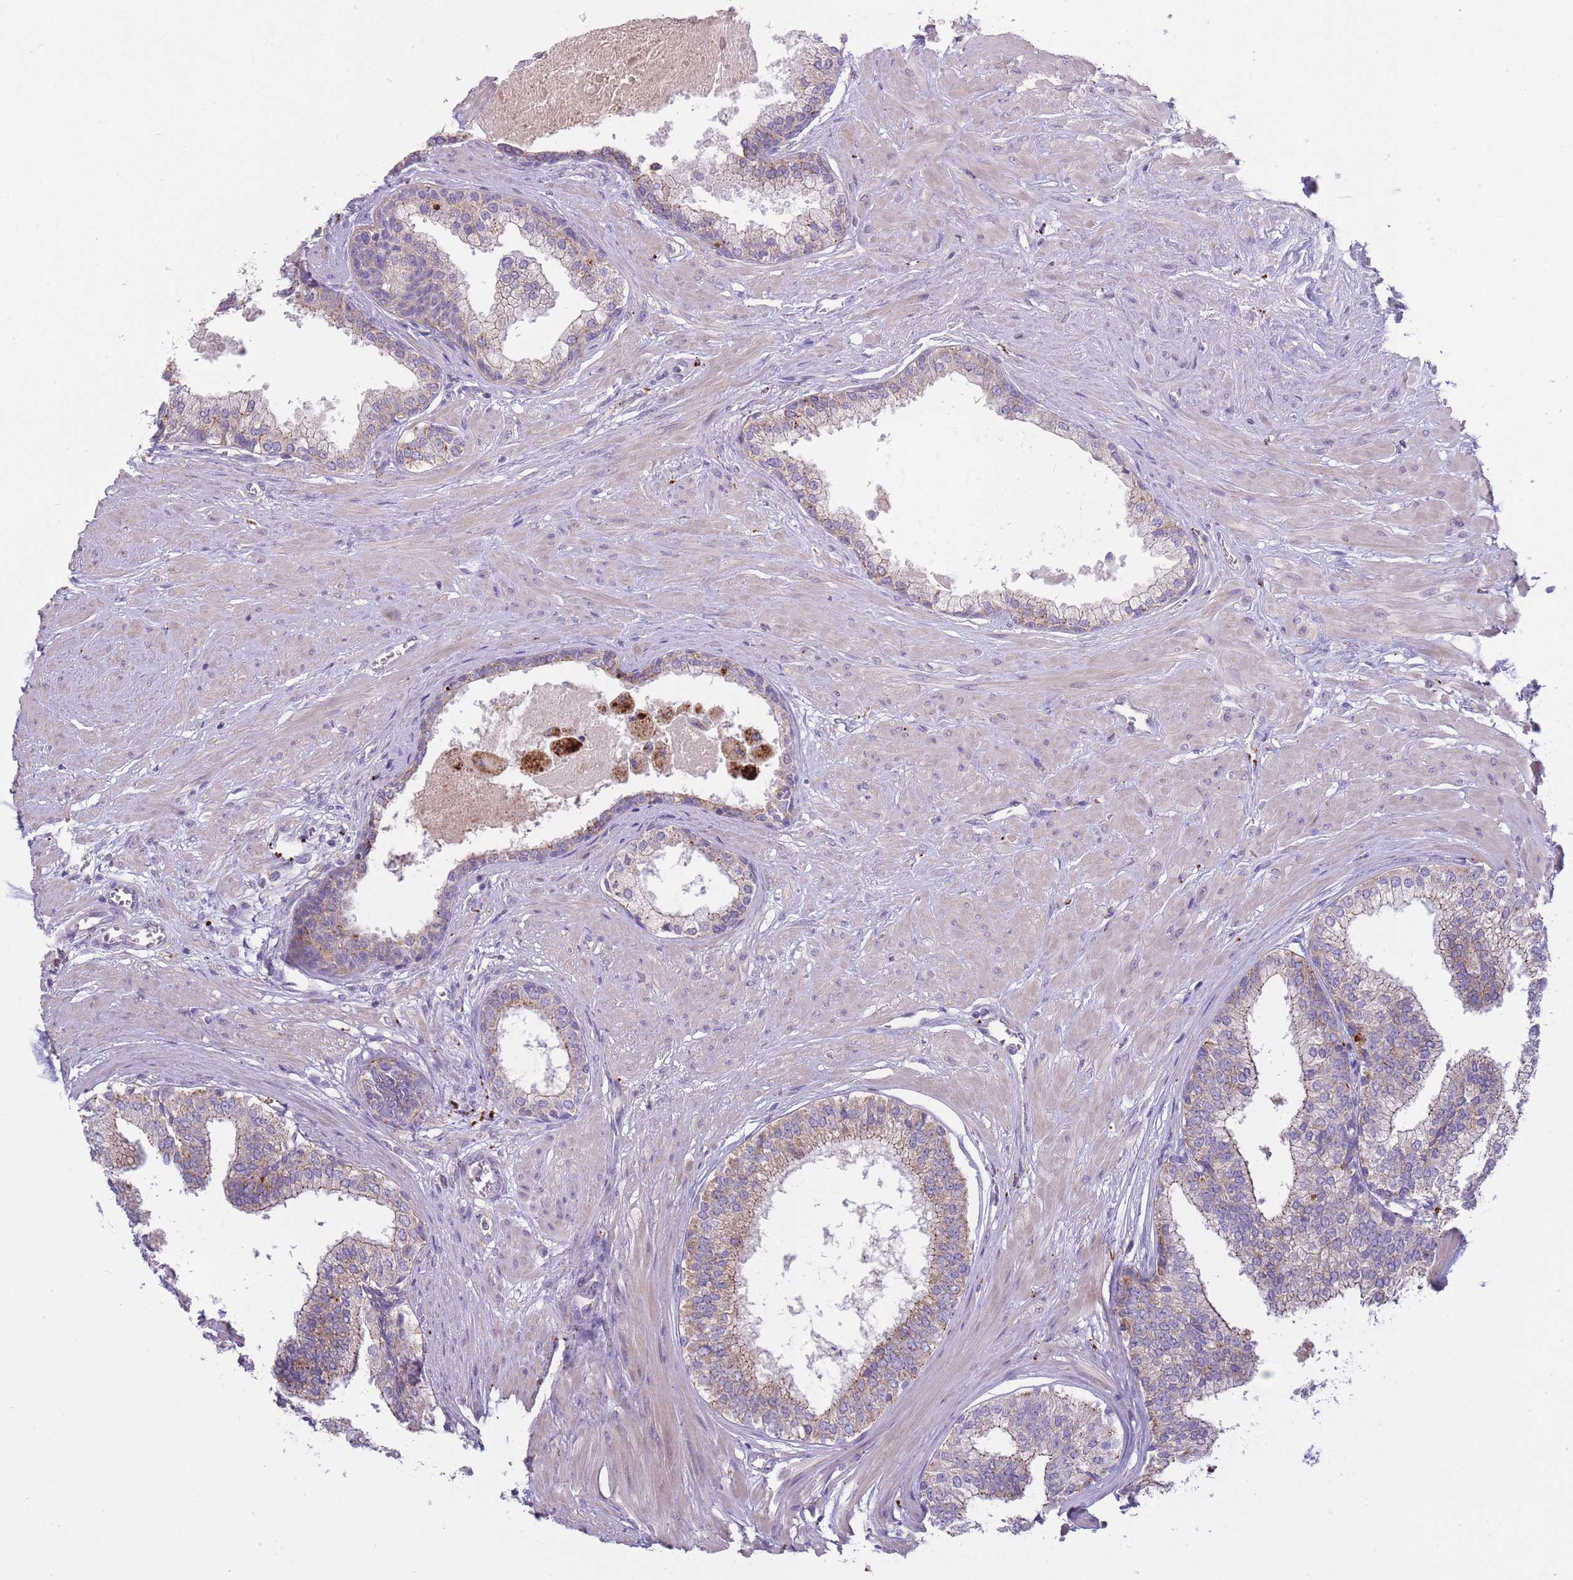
{"staining": {"intensity": "weak", "quantity": "<25%", "location": "cytoplasmic/membranous"}, "tissue": "prostate", "cell_type": "Glandular cells", "image_type": "normal", "snomed": [{"axis": "morphology", "description": "Normal tissue, NOS"}, {"axis": "topography", "description": "Prostate"}], "caption": "This is a micrograph of immunohistochemistry staining of unremarkable prostate, which shows no staining in glandular cells.", "gene": "TRIM61", "patient": {"sex": "male", "age": 57}}